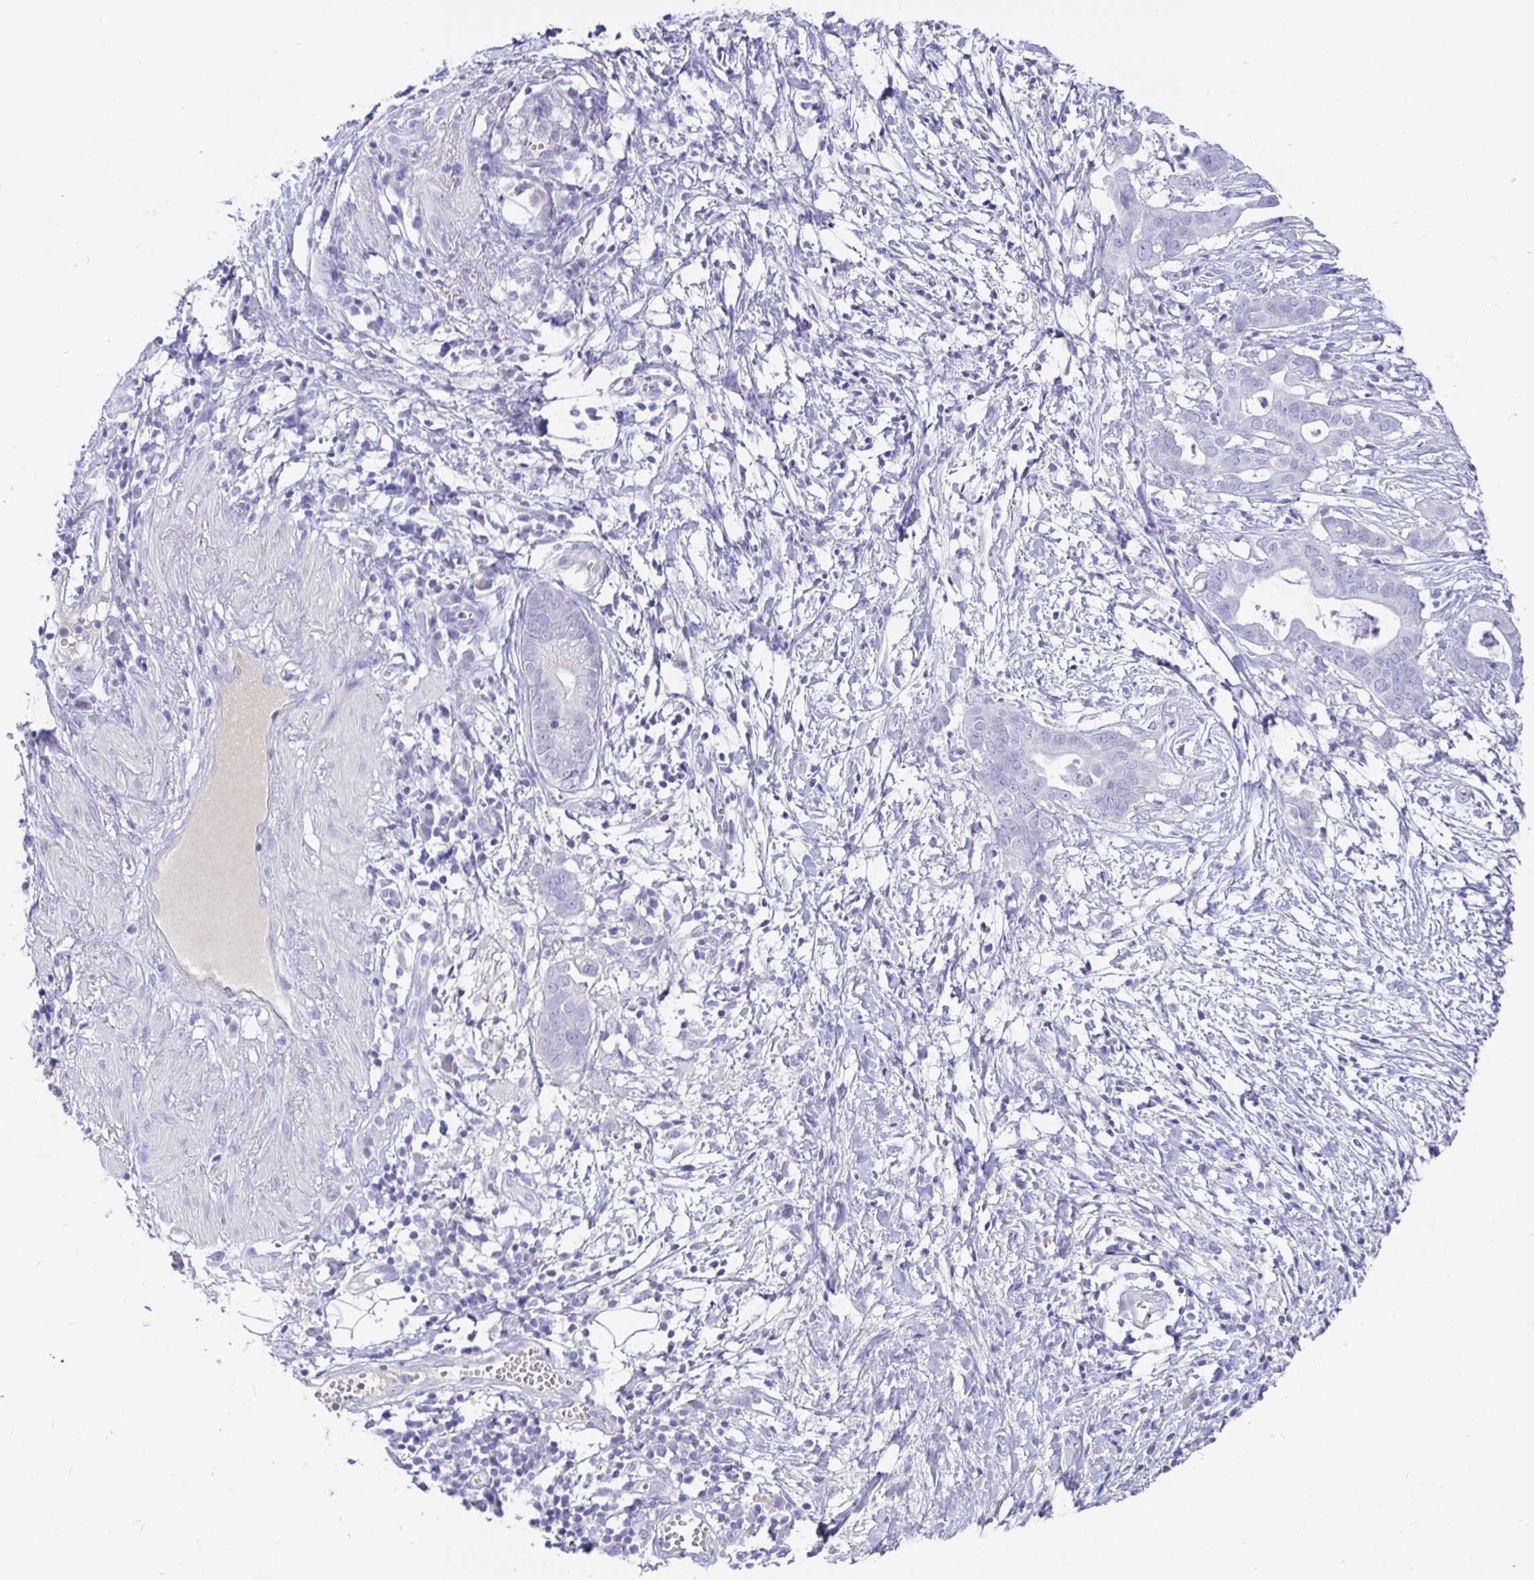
{"staining": {"intensity": "negative", "quantity": "none", "location": "none"}, "tissue": "pancreatic cancer", "cell_type": "Tumor cells", "image_type": "cancer", "snomed": [{"axis": "morphology", "description": "Adenocarcinoma, NOS"}, {"axis": "topography", "description": "Pancreas"}], "caption": "High magnification brightfield microscopy of pancreatic cancer stained with DAB (brown) and counterstained with hematoxylin (blue): tumor cells show no significant expression.", "gene": "TPTE", "patient": {"sex": "male", "age": 61}}